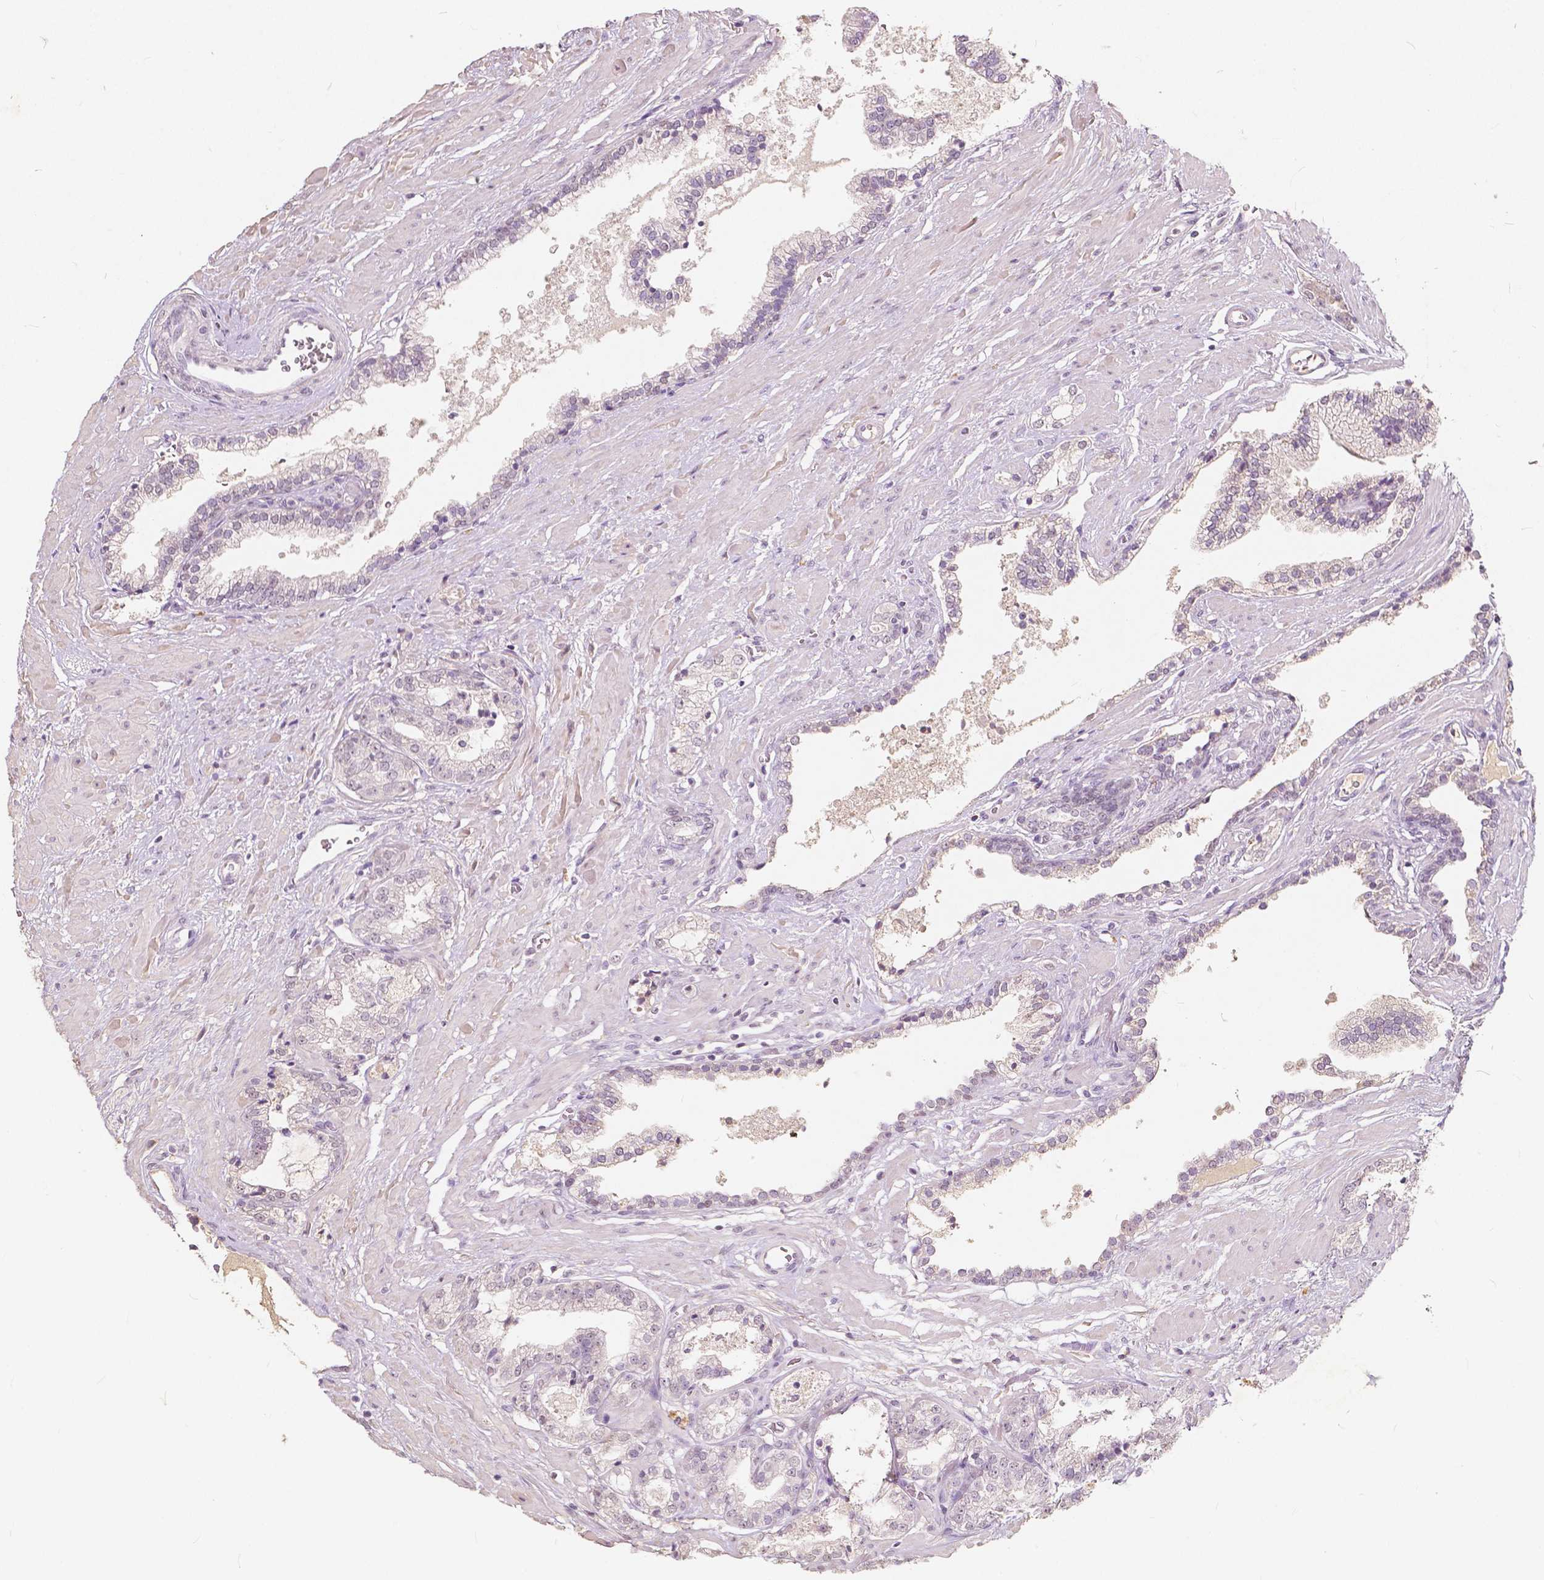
{"staining": {"intensity": "negative", "quantity": "none", "location": "none"}, "tissue": "prostate cancer", "cell_type": "Tumor cells", "image_type": "cancer", "snomed": [{"axis": "morphology", "description": "Adenocarcinoma, Low grade"}, {"axis": "topography", "description": "Prostate"}], "caption": "High power microscopy micrograph of an immunohistochemistry micrograph of prostate cancer (adenocarcinoma (low-grade)), revealing no significant staining in tumor cells.", "gene": "SOX15", "patient": {"sex": "male", "age": 60}}